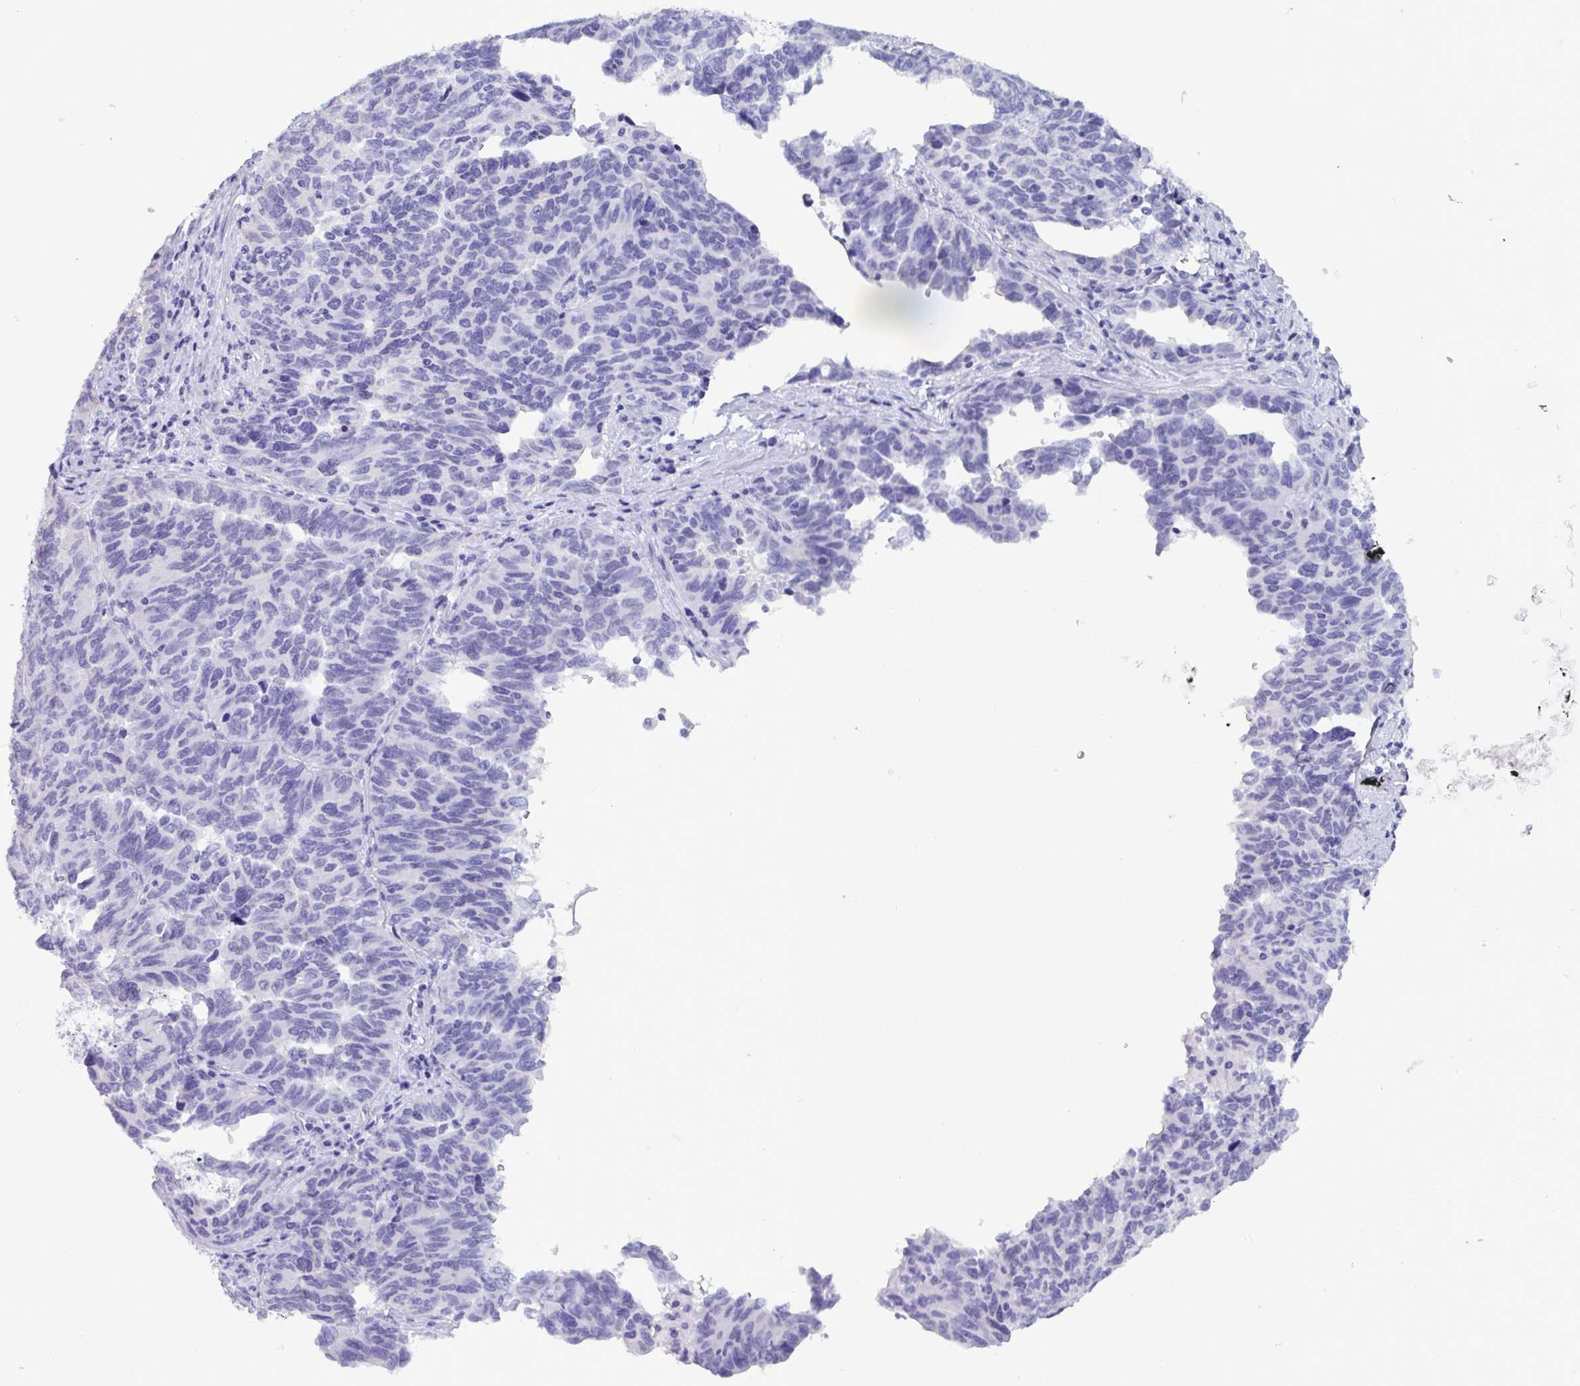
{"staining": {"intensity": "negative", "quantity": "none", "location": "none"}, "tissue": "ovarian cancer", "cell_type": "Tumor cells", "image_type": "cancer", "snomed": [{"axis": "morphology", "description": "Cystadenocarcinoma, serous, NOS"}, {"axis": "topography", "description": "Ovary"}], "caption": "Image shows no significant protein expression in tumor cells of serous cystadenocarcinoma (ovarian).", "gene": "CDX4", "patient": {"sex": "female", "age": 64}}